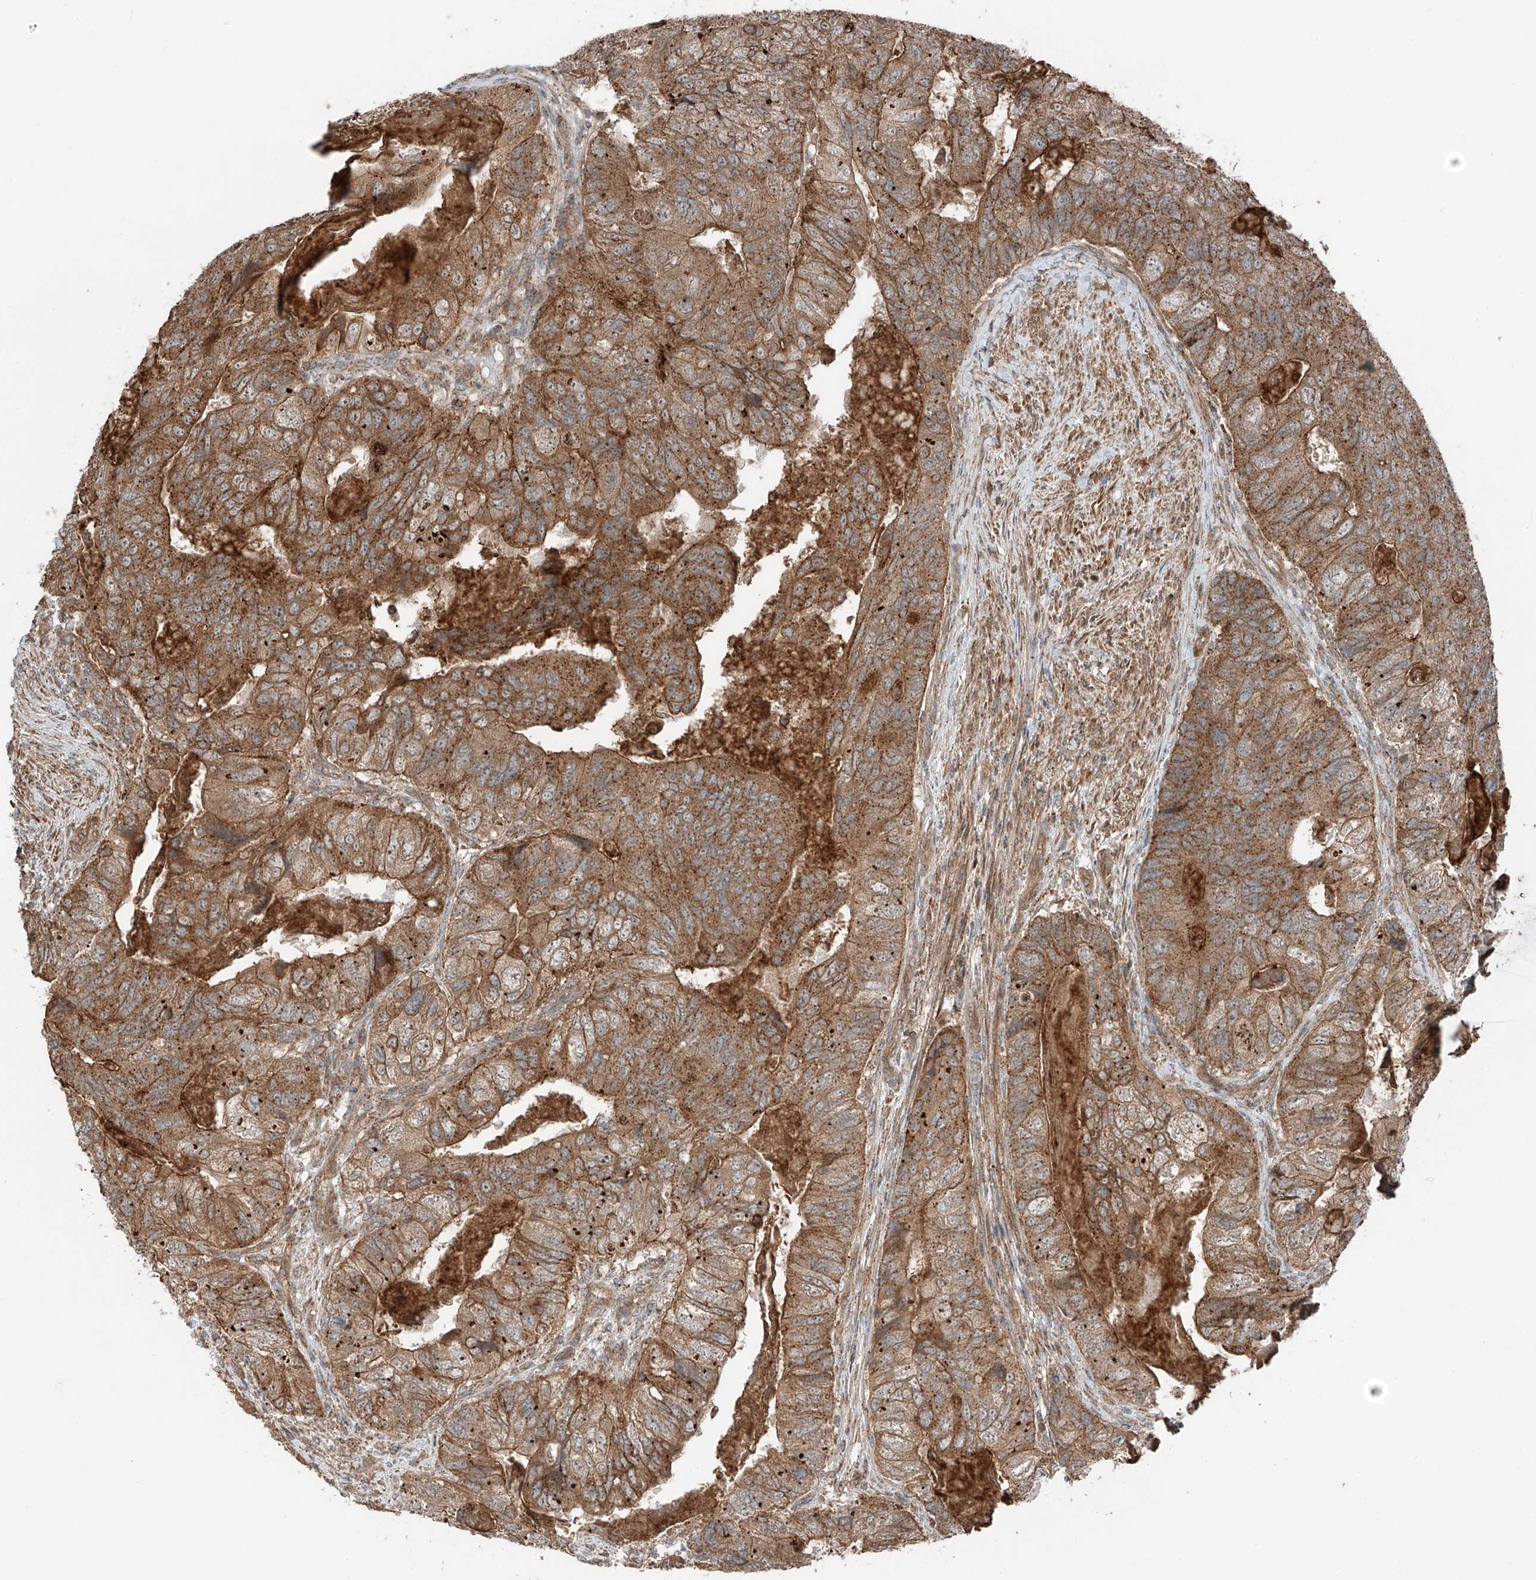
{"staining": {"intensity": "moderate", "quantity": ">75%", "location": "cytoplasmic/membranous"}, "tissue": "colorectal cancer", "cell_type": "Tumor cells", "image_type": "cancer", "snomed": [{"axis": "morphology", "description": "Adenocarcinoma, NOS"}, {"axis": "topography", "description": "Rectum"}], "caption": "Immunohistochemistry (IHC) (DAB) staining of colorectal cancer (adenocarcinoma) shows moderate cytoplasmic/membranous protein staining in about >75% of tumor cells.", "gene": "CEP162", "patient": {"sex": "male", "age": 63}}